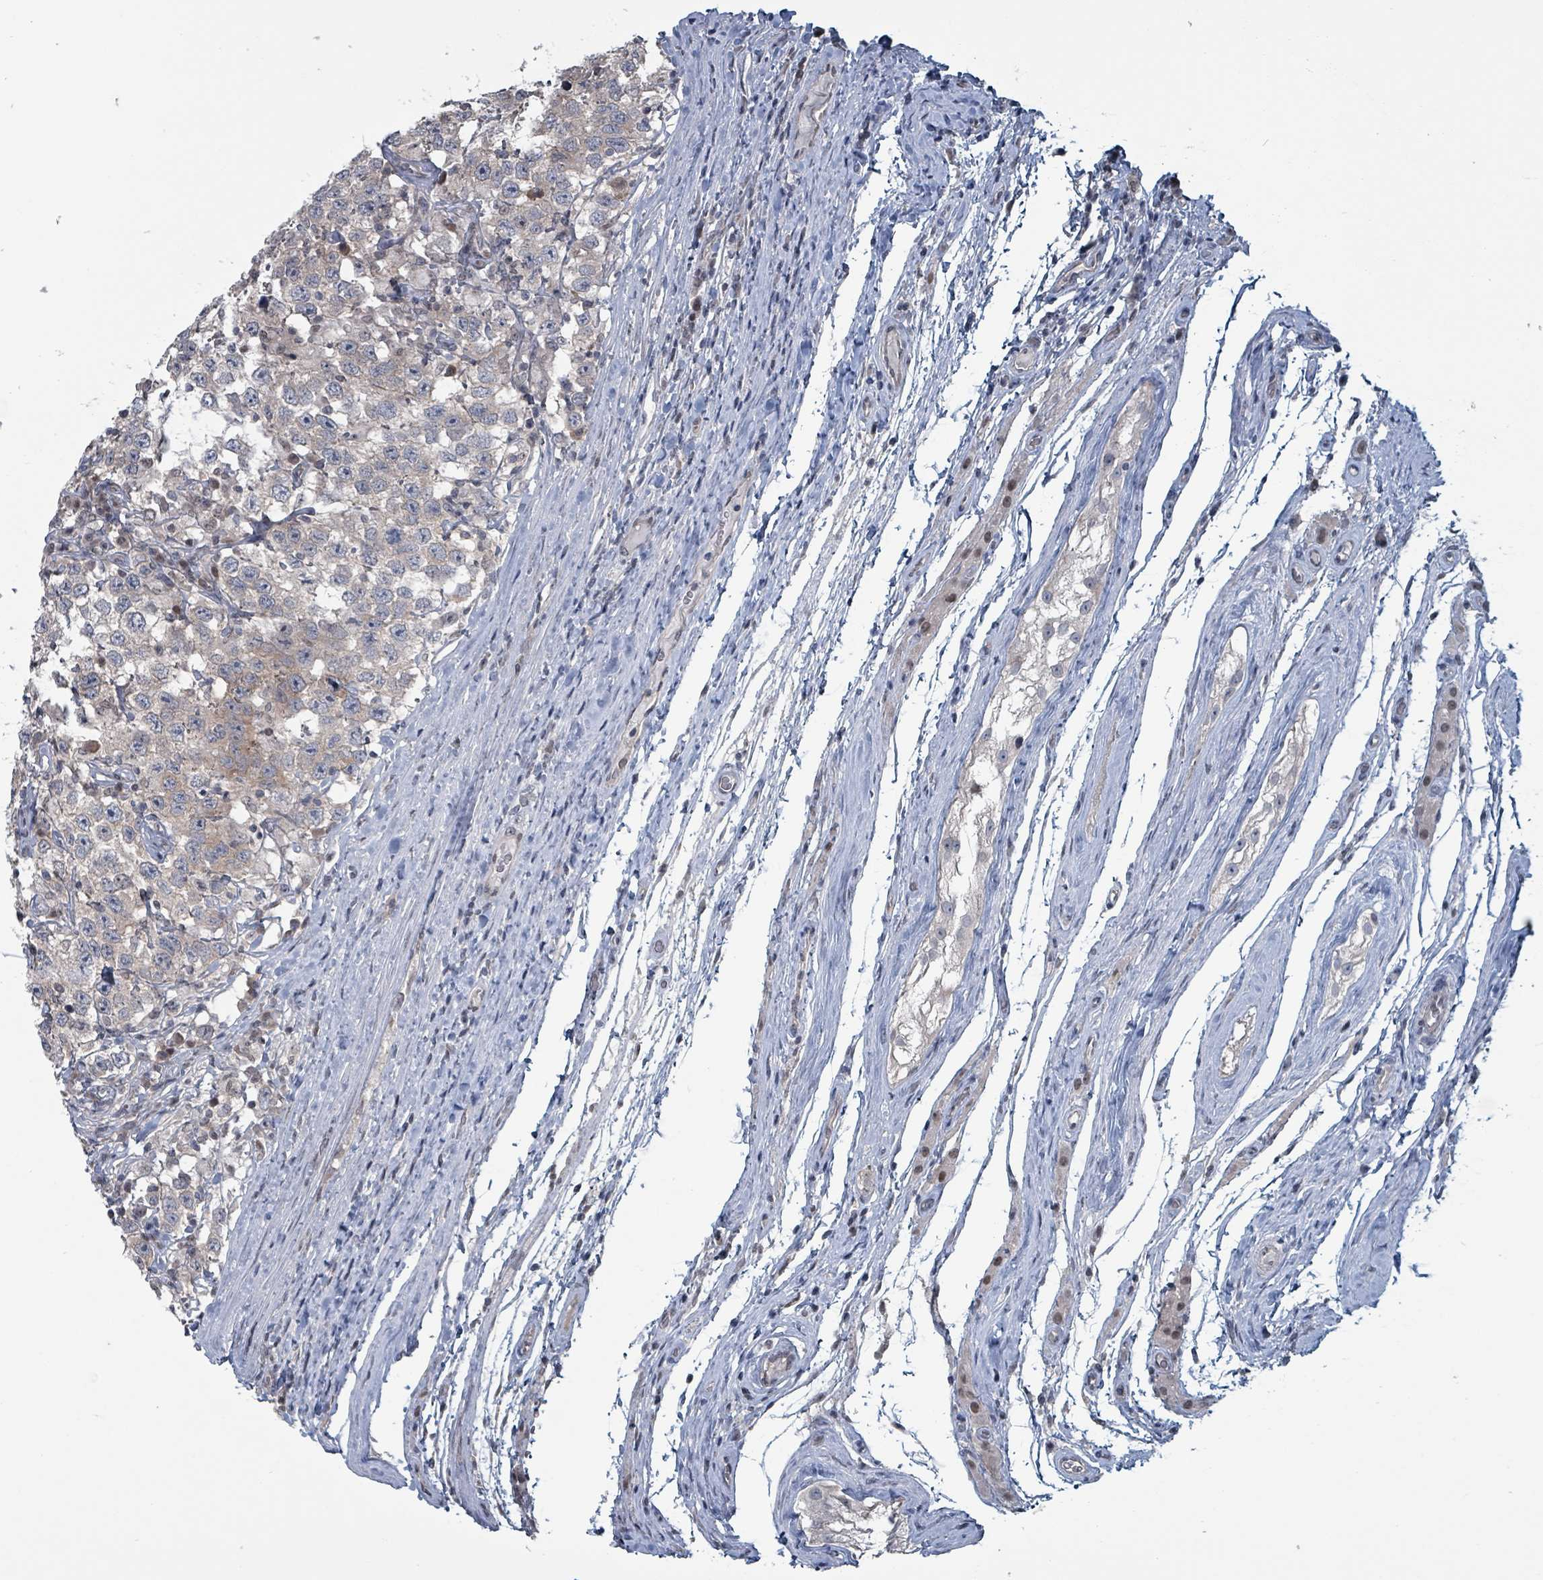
{"staining": {"intensity": "weak", "quantity": "25%-75%", "location": "cytoplasmic/membranous,nuclear"}, "tissue": "testis cancer", "cell_type": "Tumor cells", "image_type": "cancer", "snomed": [{"axis": "morphology", "description": "Seminoma, NOS"}, {"axis": "topography", "description": "Testis"}], "caption": "IHC (DAB (3,3'-diaminobenzidine)) staining of human seminoma (testis) displays weak cytoplasmic/membranous and nuclear protein positivity in about 25%-75% of tumor cells.", "gene": "BIVM", "patient": {"sex": "male", "age": 41}}